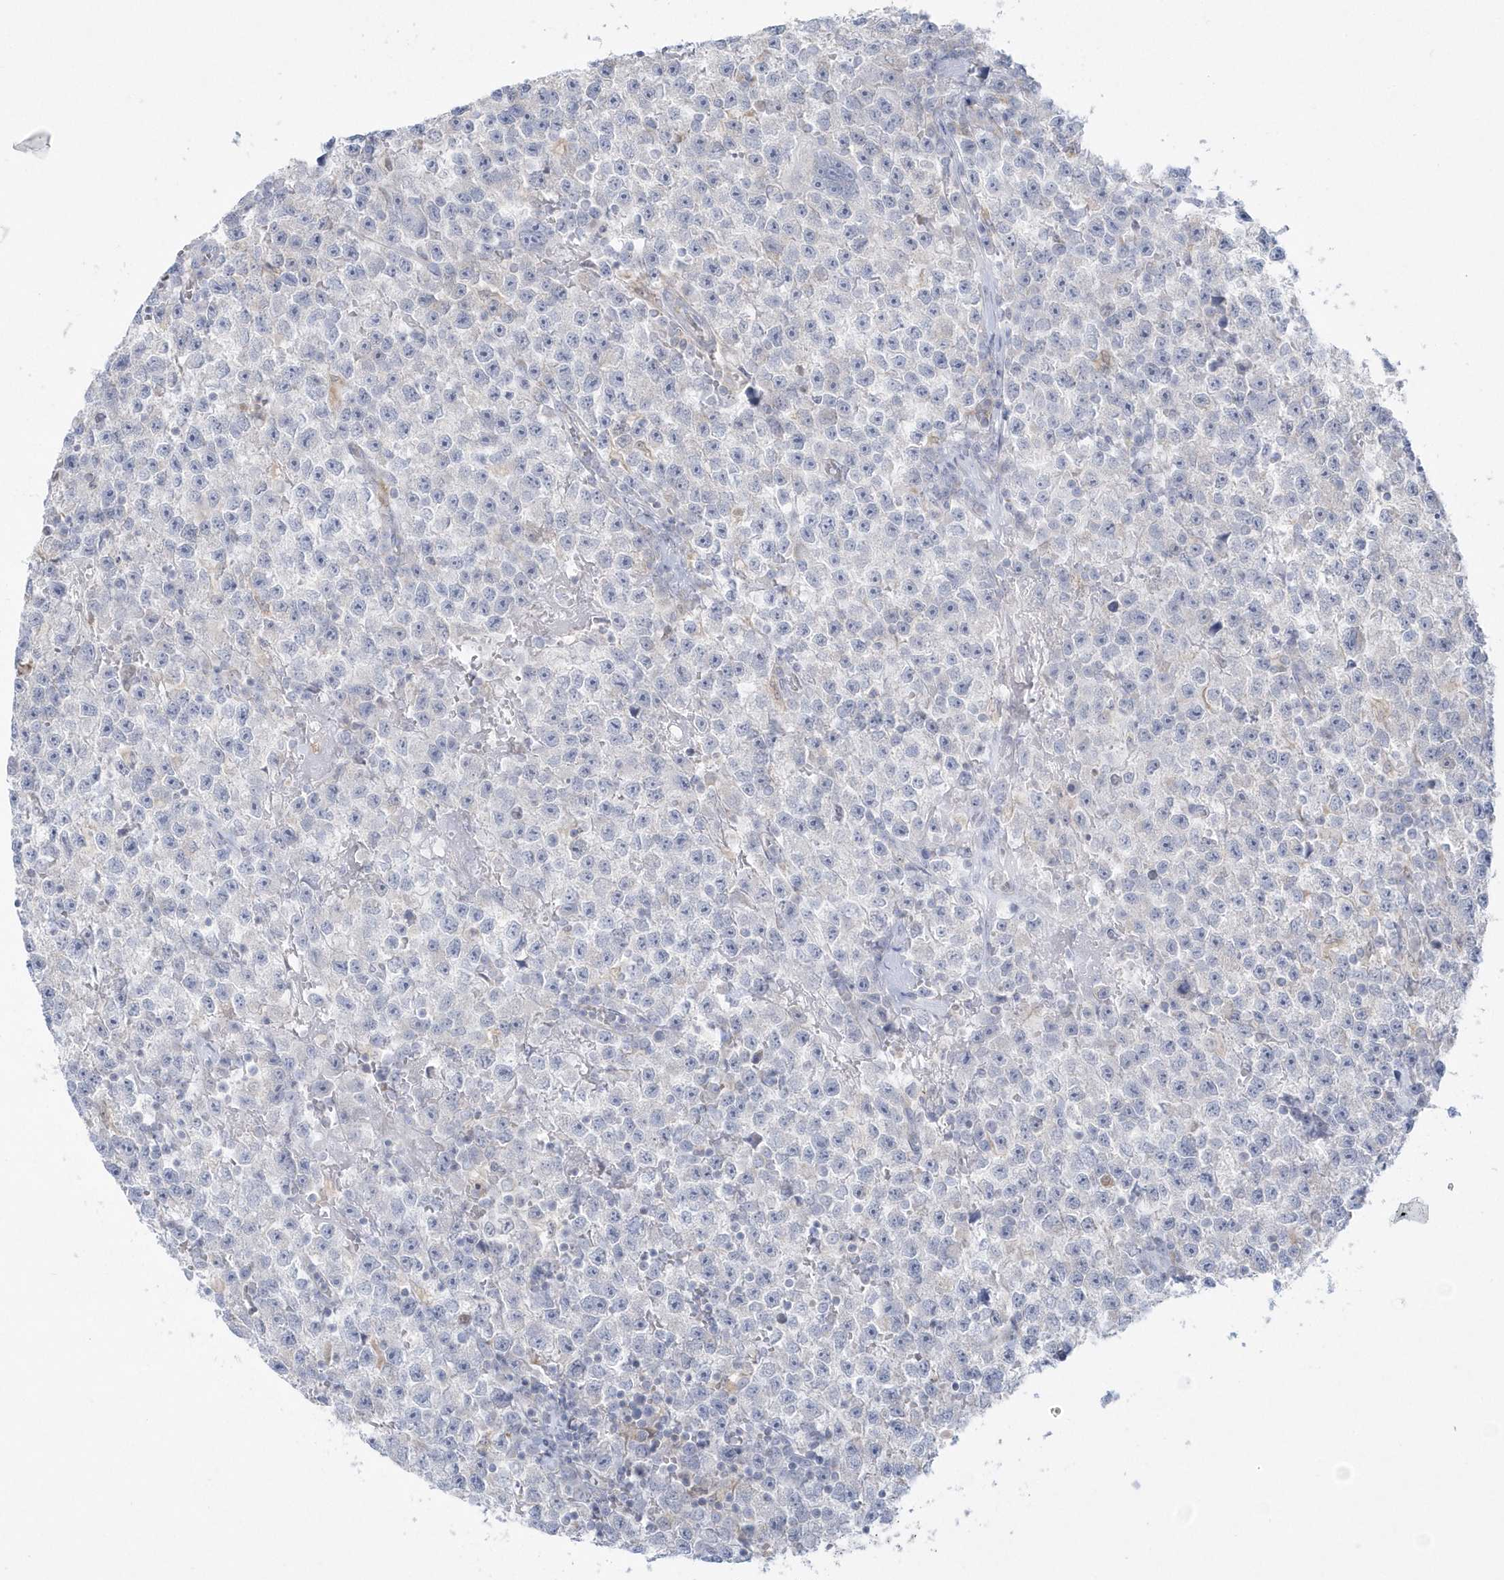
{"staining": {"intensity": "negative", "quantity": "none", "location": "none"}, "tissue": "testis cancer", "cell_type": "Tumor cells", "image_type": "cancer", "snomed": [{"axis": "morphology", "description": "Seminoma, NOS"}, {"axis": "topography", "description": "Testis"}], "caption": "Seminoma (testis) stained for a protein using immunohistochemistry exhibits no positivity tumor cells.", "gene": "PCBD1", "patient": {"sex": "male", "age": 22}}